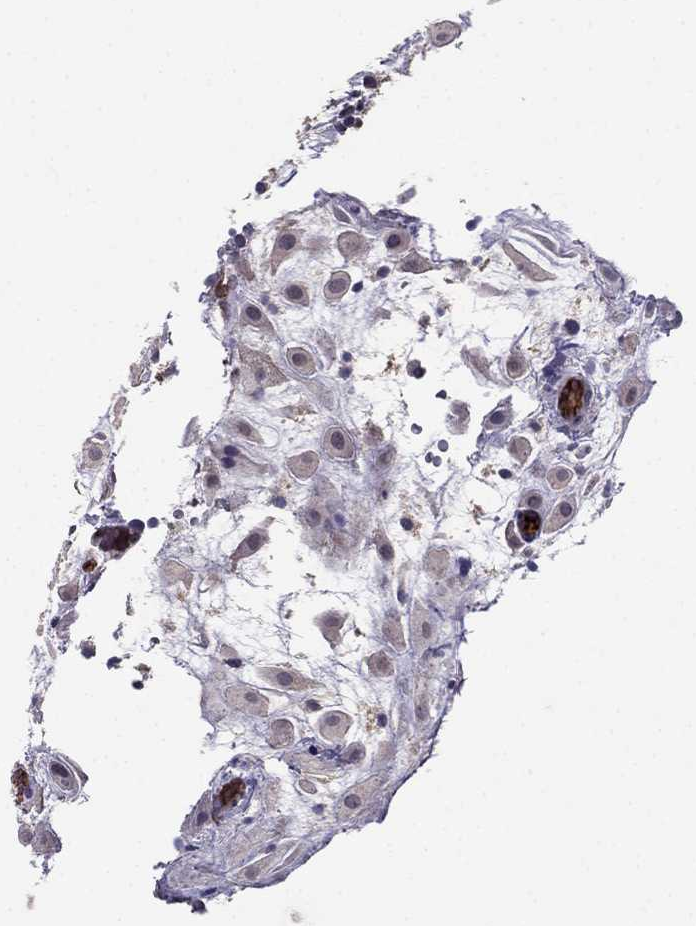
{"staining": {"intensity": "negative", "quantity": "none", "location": "none"}, "tissue": "placenta", "cell_type": "Decidual cells", "image_type": "normal", "snomed": [{"axis": "morphology", "description": "Normal tissue, NOS"}, {"axis": "topography", "description": "Placenta"}], "caption": "IHC histopathology image of benign placenta: placenta stained with DAB shows no significant protein positivity in decidual cells. (DAB (3,3'-diaminobenzidine) IHC, high magnification).", "gene": "RASIP1", "patient": {"sex": "female", "age": 24}}